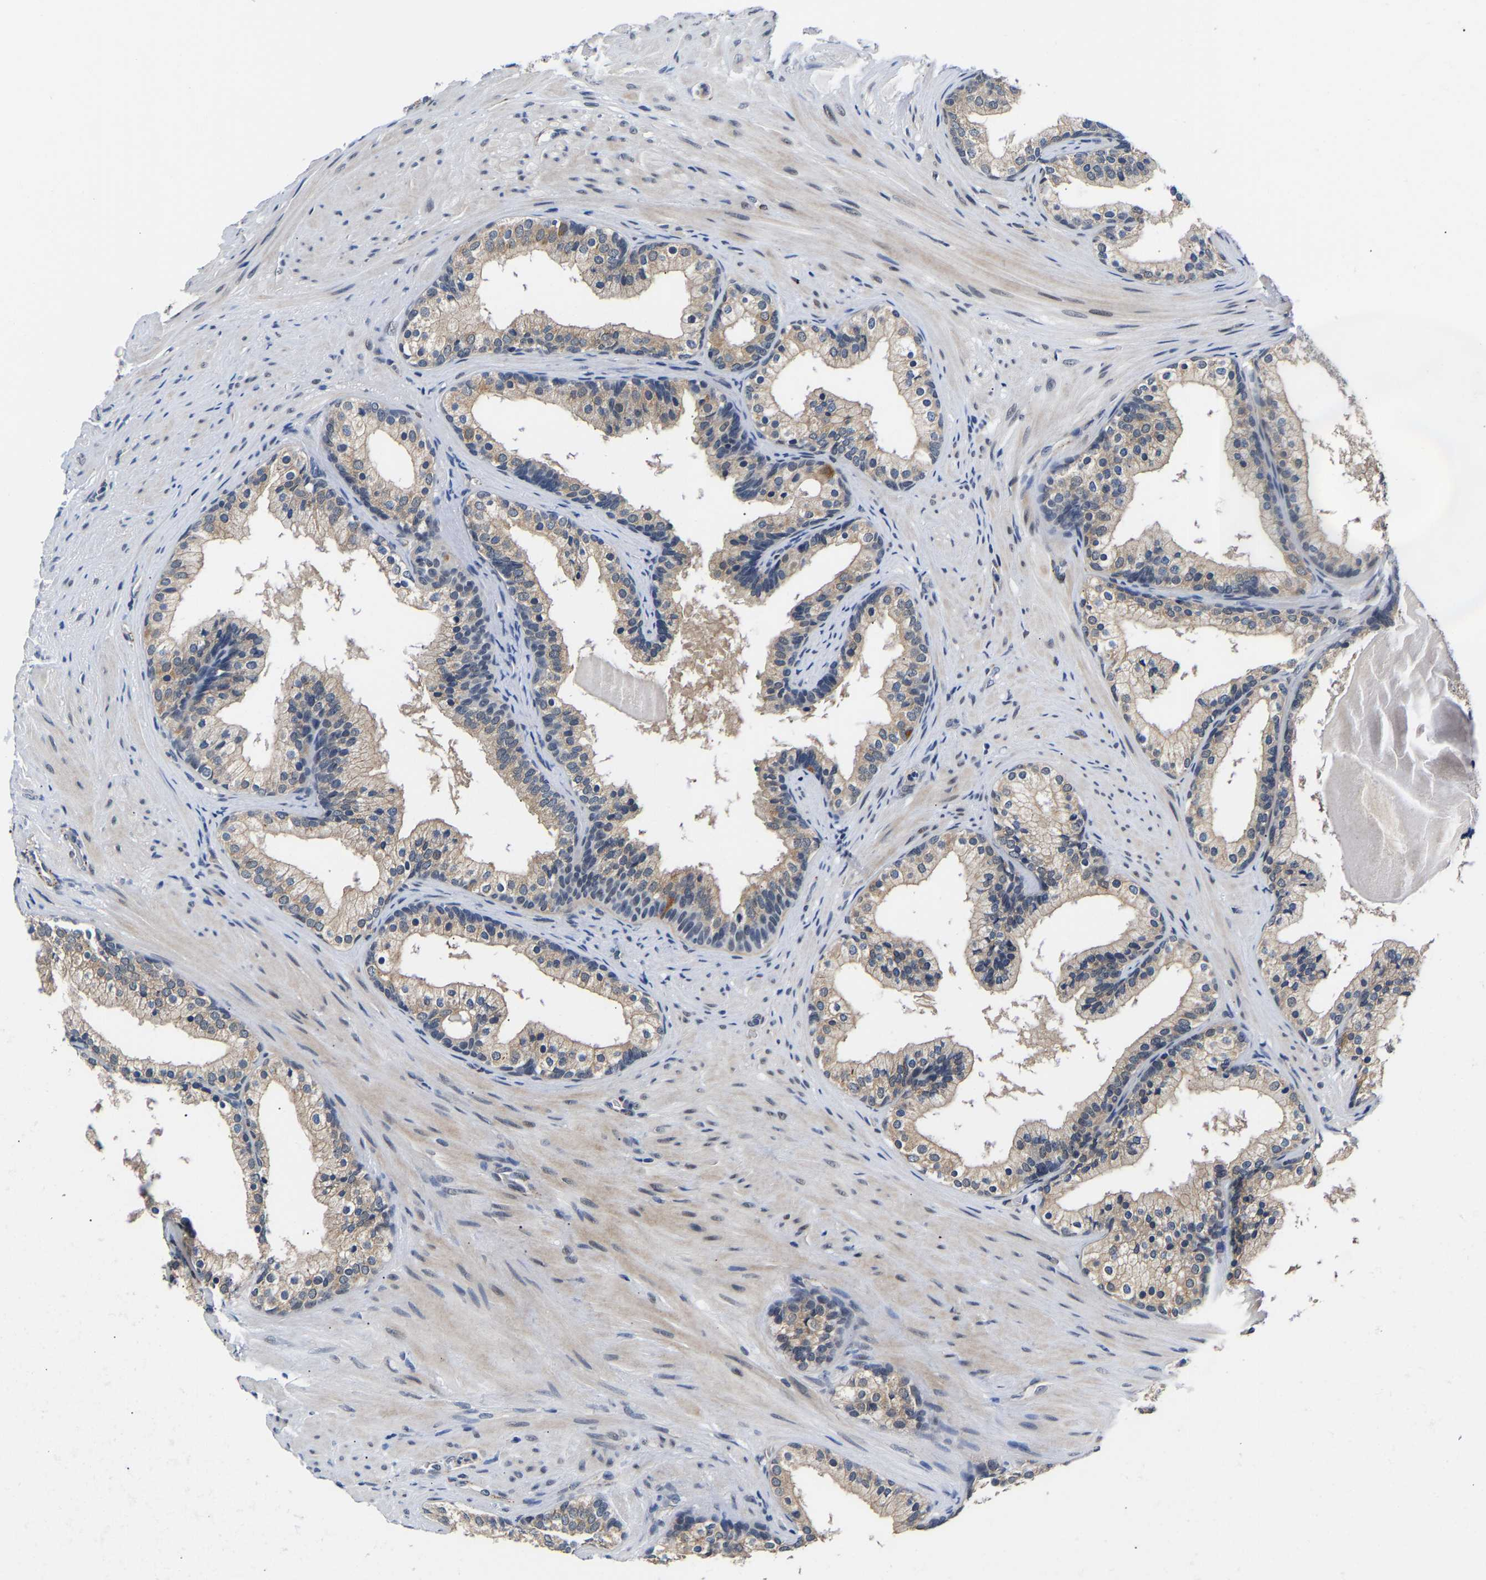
{"staining": {"intensity": "weak", "quantity": "25%-75%", "location": "cytoplasmic/membranous"}, "tissue": "prostate cancer", "cell_type": "Tumor cells", "image_type": "cancer", "snomed": [{"axis": "morphology", "description": "Adenocarcinoma, Low grade"}, {"axis": "topography", "description": "Prostate"}], "caption": "A micrograph of adenocarcinoma (low-grade) (prostate) stained for a protein reveals weak cytoplasmic/membranous brown staining in tumor cells.", "gene": "METTL16", "patient": {"sex": "male", "age": 69}}